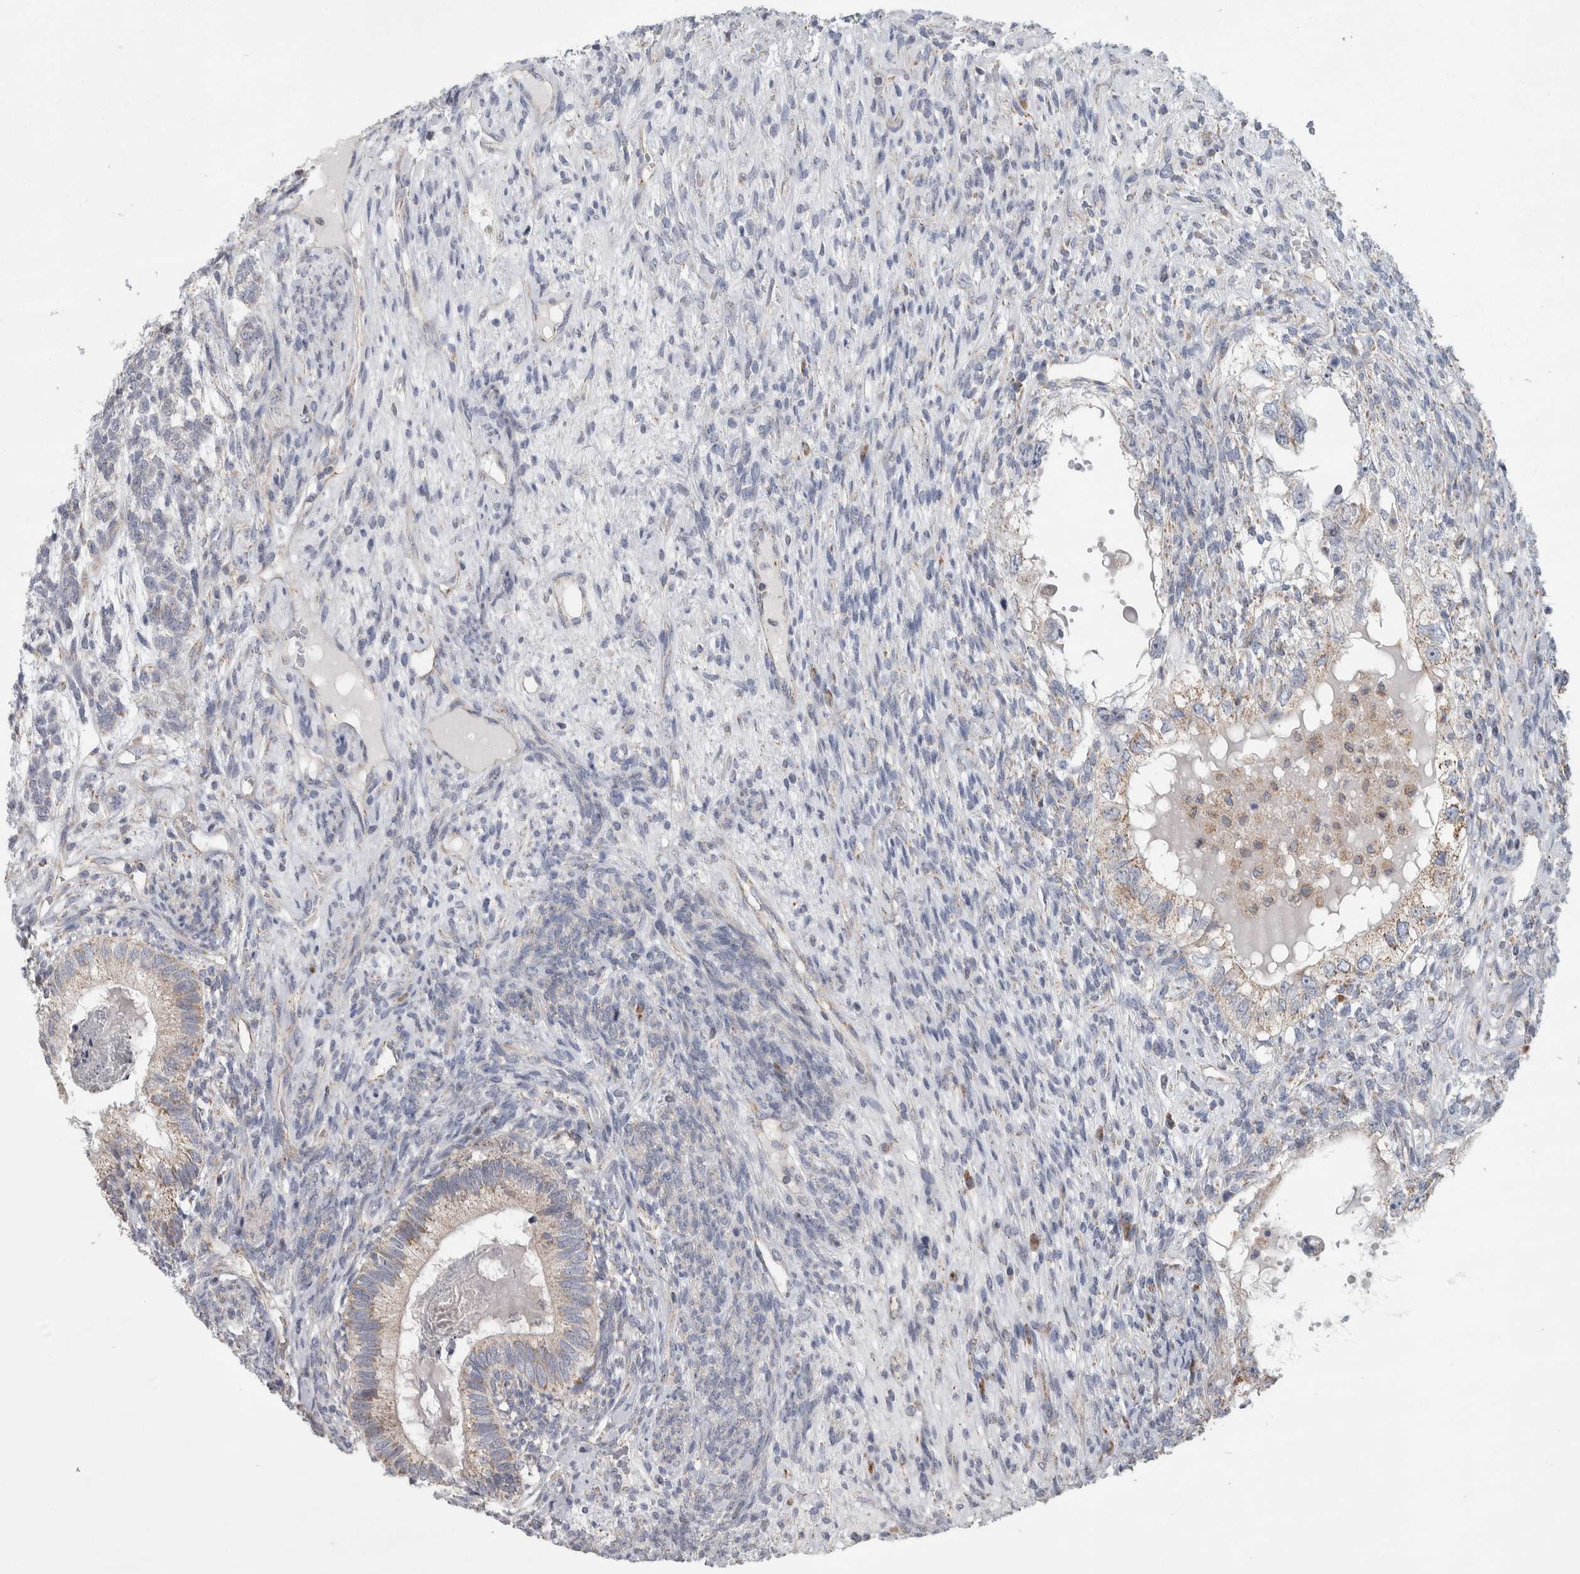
{"staining": {"intensity": "weak", "quantity": ">75%", "location": "cytoplasmic/membranous"}, "tissue": "testis cancer", "cell_type": "Tumor cells", "image_type": "cancer", "snomed": [{"axis": "morphology", "description": "Seminoma, NOS"}, {"axis": "topography", "description": "Testis"}], "caption": "Human seminoma (testis) stained with a brown dye shows weak cytoplasmic/membranous positive positivity in approximately >75% of tumor cells.", "gene": "SCO1", "patient": {"sex": "male", "age": 28}}